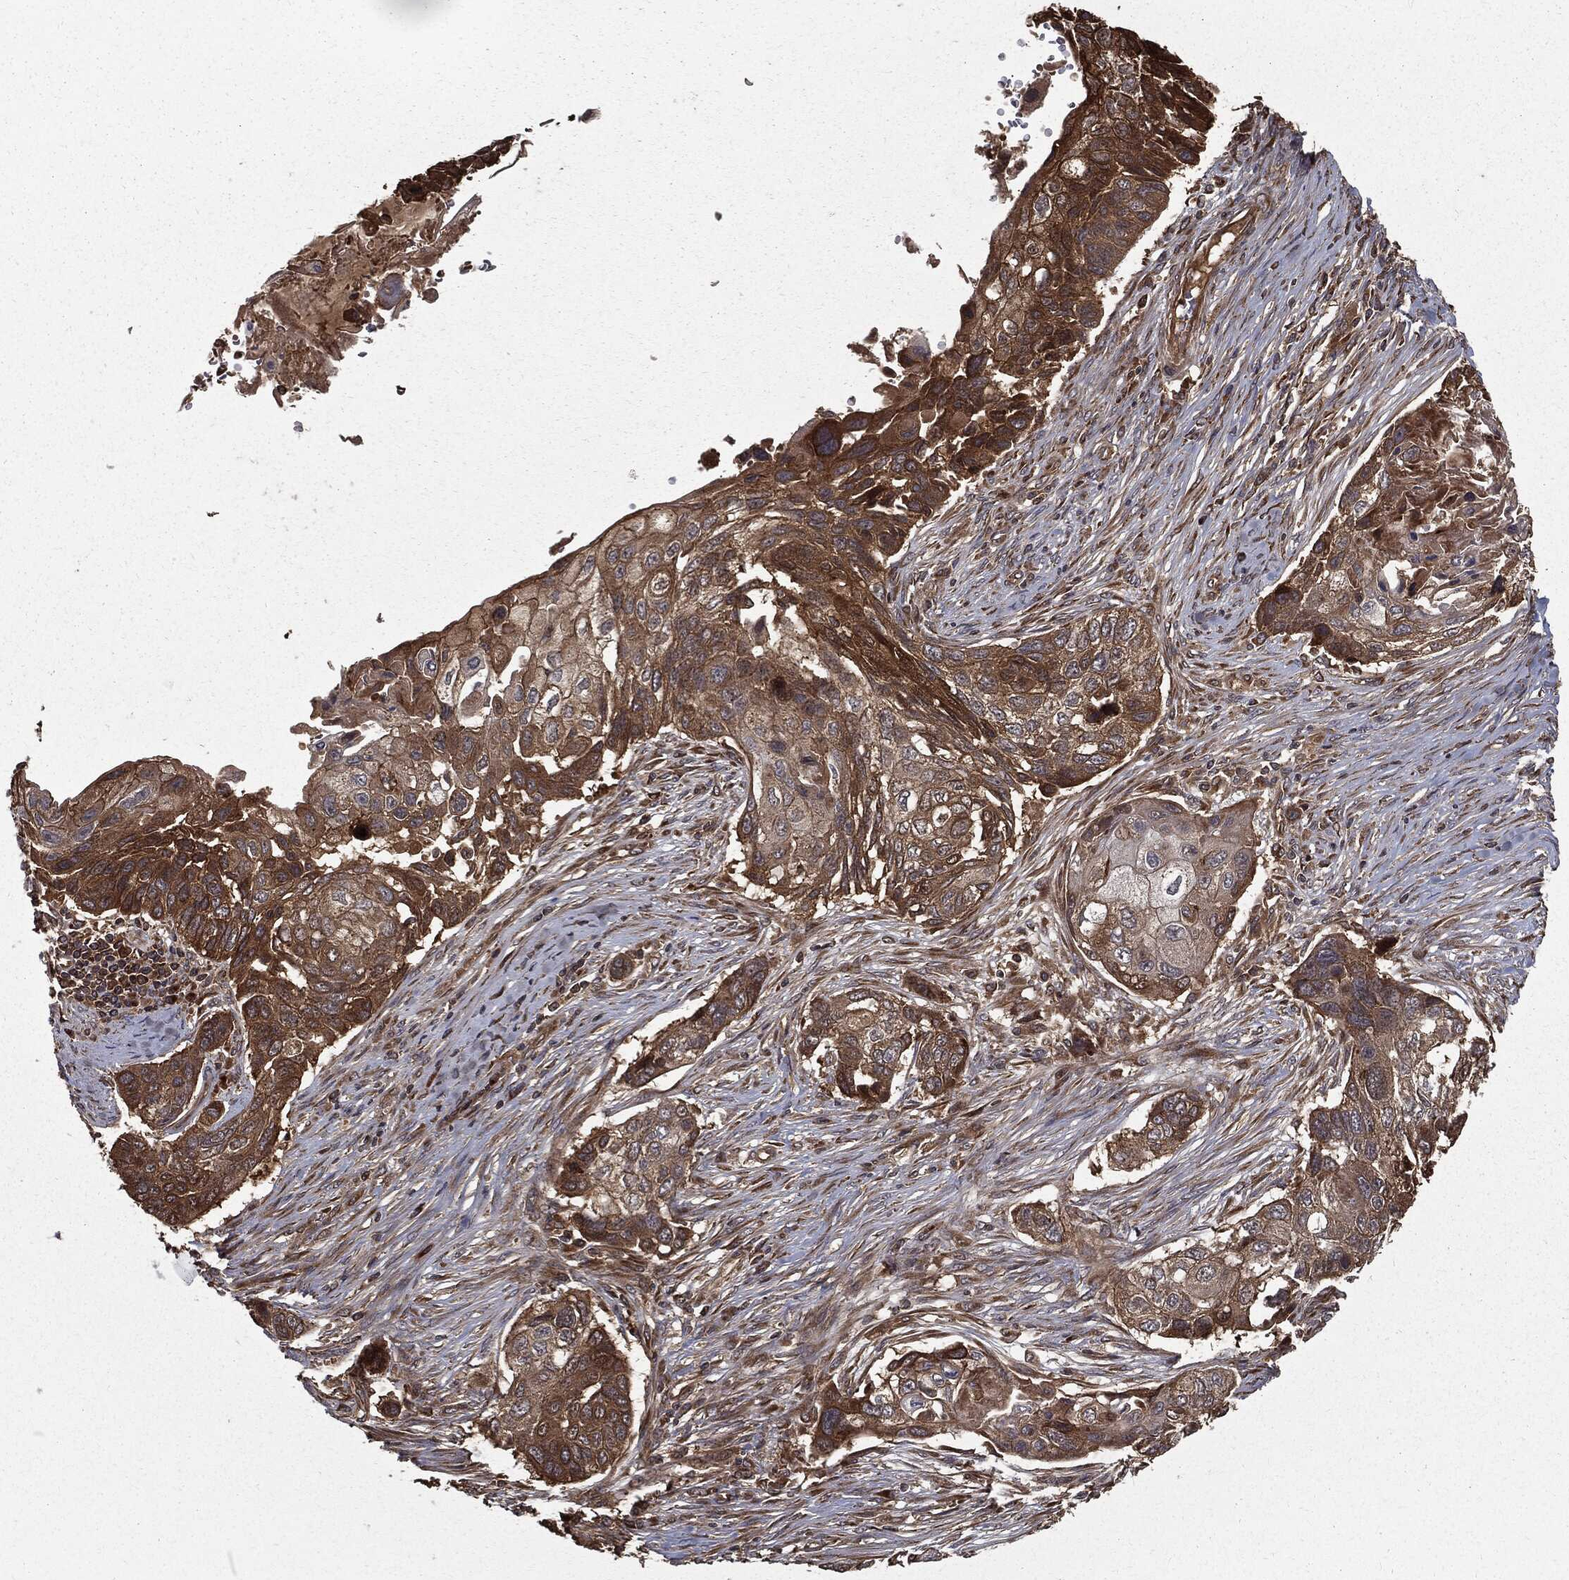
{"staining": {"intensity": "moderate", "quantity": ">75%", "location": "cytoplasmic/membranous"}, "tissue": "lung cancer", "cell_type": "Tumor cells", "image_type": "cancer", "snomed": [{"axis": "morphology", "description": "Normal tissue, NOS"}, {"axis": "morphology", "description": "Squamous cell carcinoma, NOS"}, {"axis": "topography", "description": "Bronchus"}, {"axis": "topography", "description": "Lung"}], "caption": "Approximately >75% of tumor cells in human lung cancer (squamous cell carcinoma) show moderate cytoplasmic/membranous protein staining as visualized by brown immunohistochemical staining.", "gene": "HTT", "patient": {"sex": "male", "age": 69}}